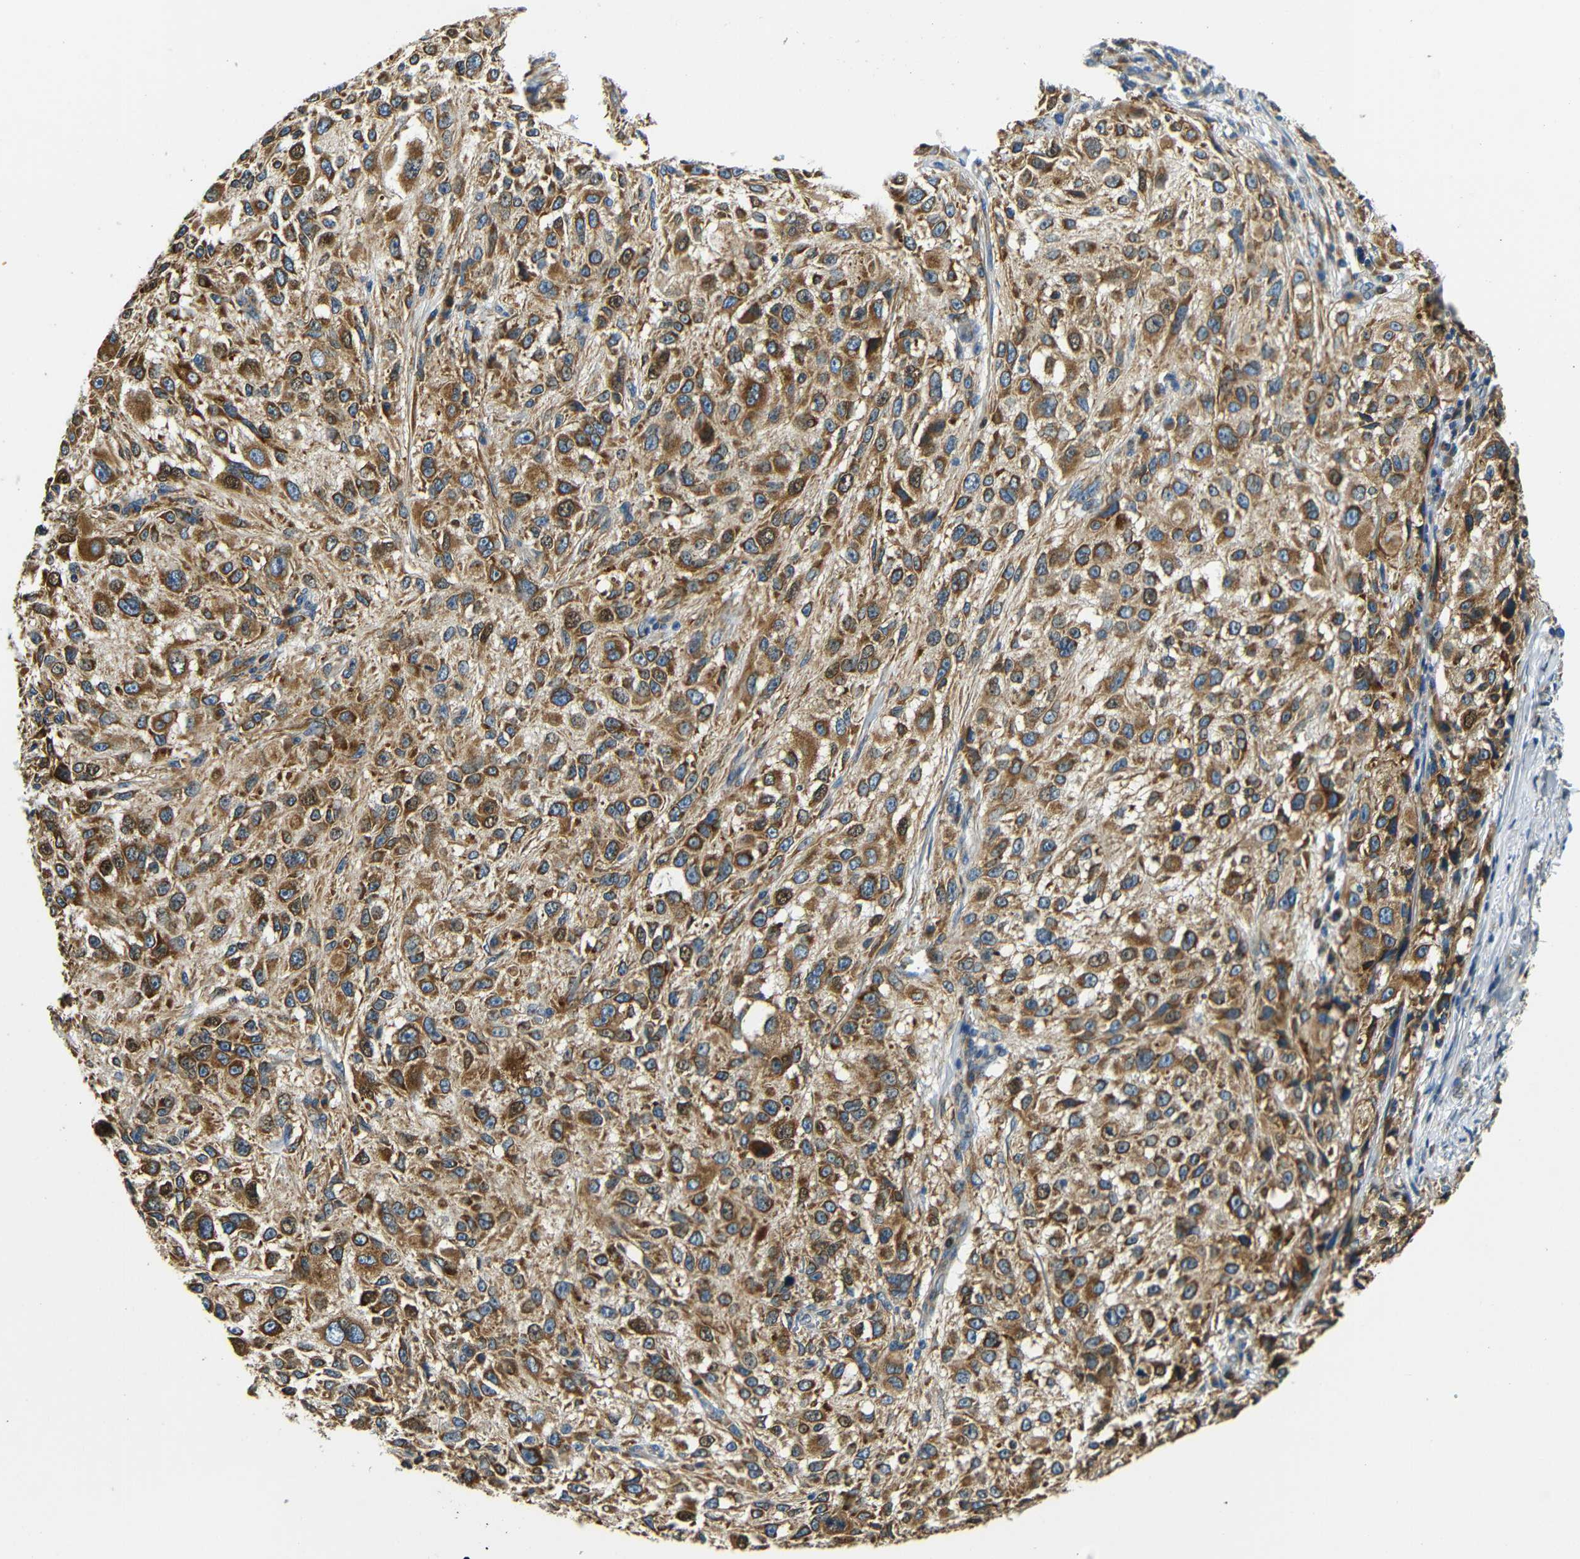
{"staining": {"intensity": "strong", "quantity": ">75%", "location": "cytoplasmic/membranous"}, "tissue": "melanoma", "cell_type": "Tumor cells", "image_type": "cancer", "snomed": [{"axis": "morphology", "description": "Necrosis, NOS"}, {"axis": "morphology", "description": "Malignant melanoma, NOS"}, {"axis": "topography", "description": "Skin"}], "caption": "IHC of human melanoma reveals high levels of strong cytoplasmic/membranous expression in about >75% of tumor cells.", "gene": "VAPB", "patient": {"sex": "female", "age": 87}}